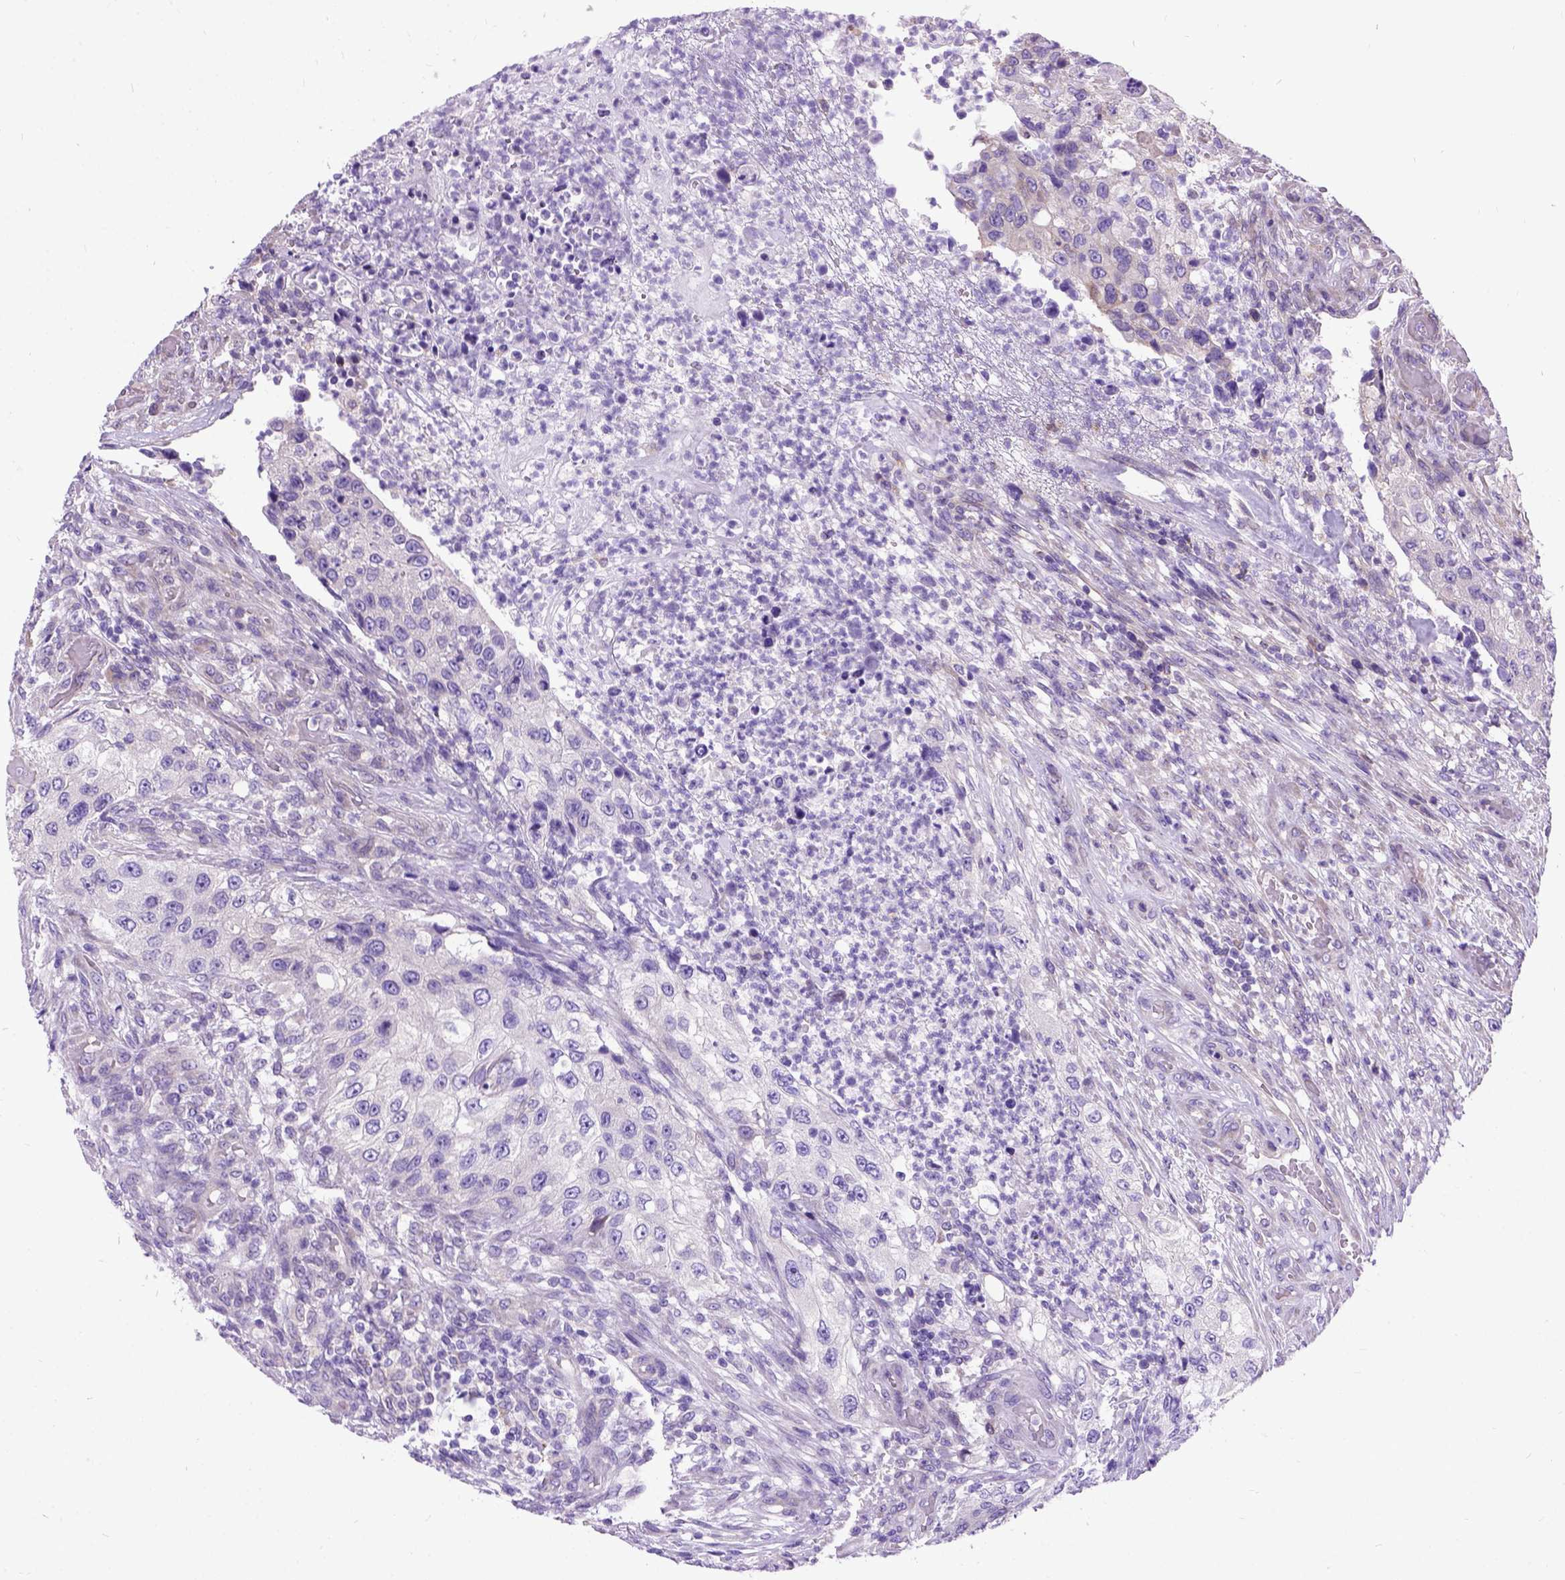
{"staining": {"intensity": "negative", "quantity": "none", "location": "none"}, "tissue": "urothelial cancer", "cell_type": "Tumor cells", "image_type": "cancer", "snomed": [{"axis": "morphology", "description": "Urothelial carcinoma, High grade"}, {"axis": "topography", "description": "Urinary bladder"}], "caption": "DAB (3,3'-diaminobenzidine) immunohistochemical staining of urothelial cancer reveals no significant staining in tumor cells. (Stains: DAB immunohistochemistry with hematoxylin counter stain, Microscopy: brightfield microscopy at high magnification).", "gene": "CFAP54", "patient": {"sex": "female", "age": 60}}